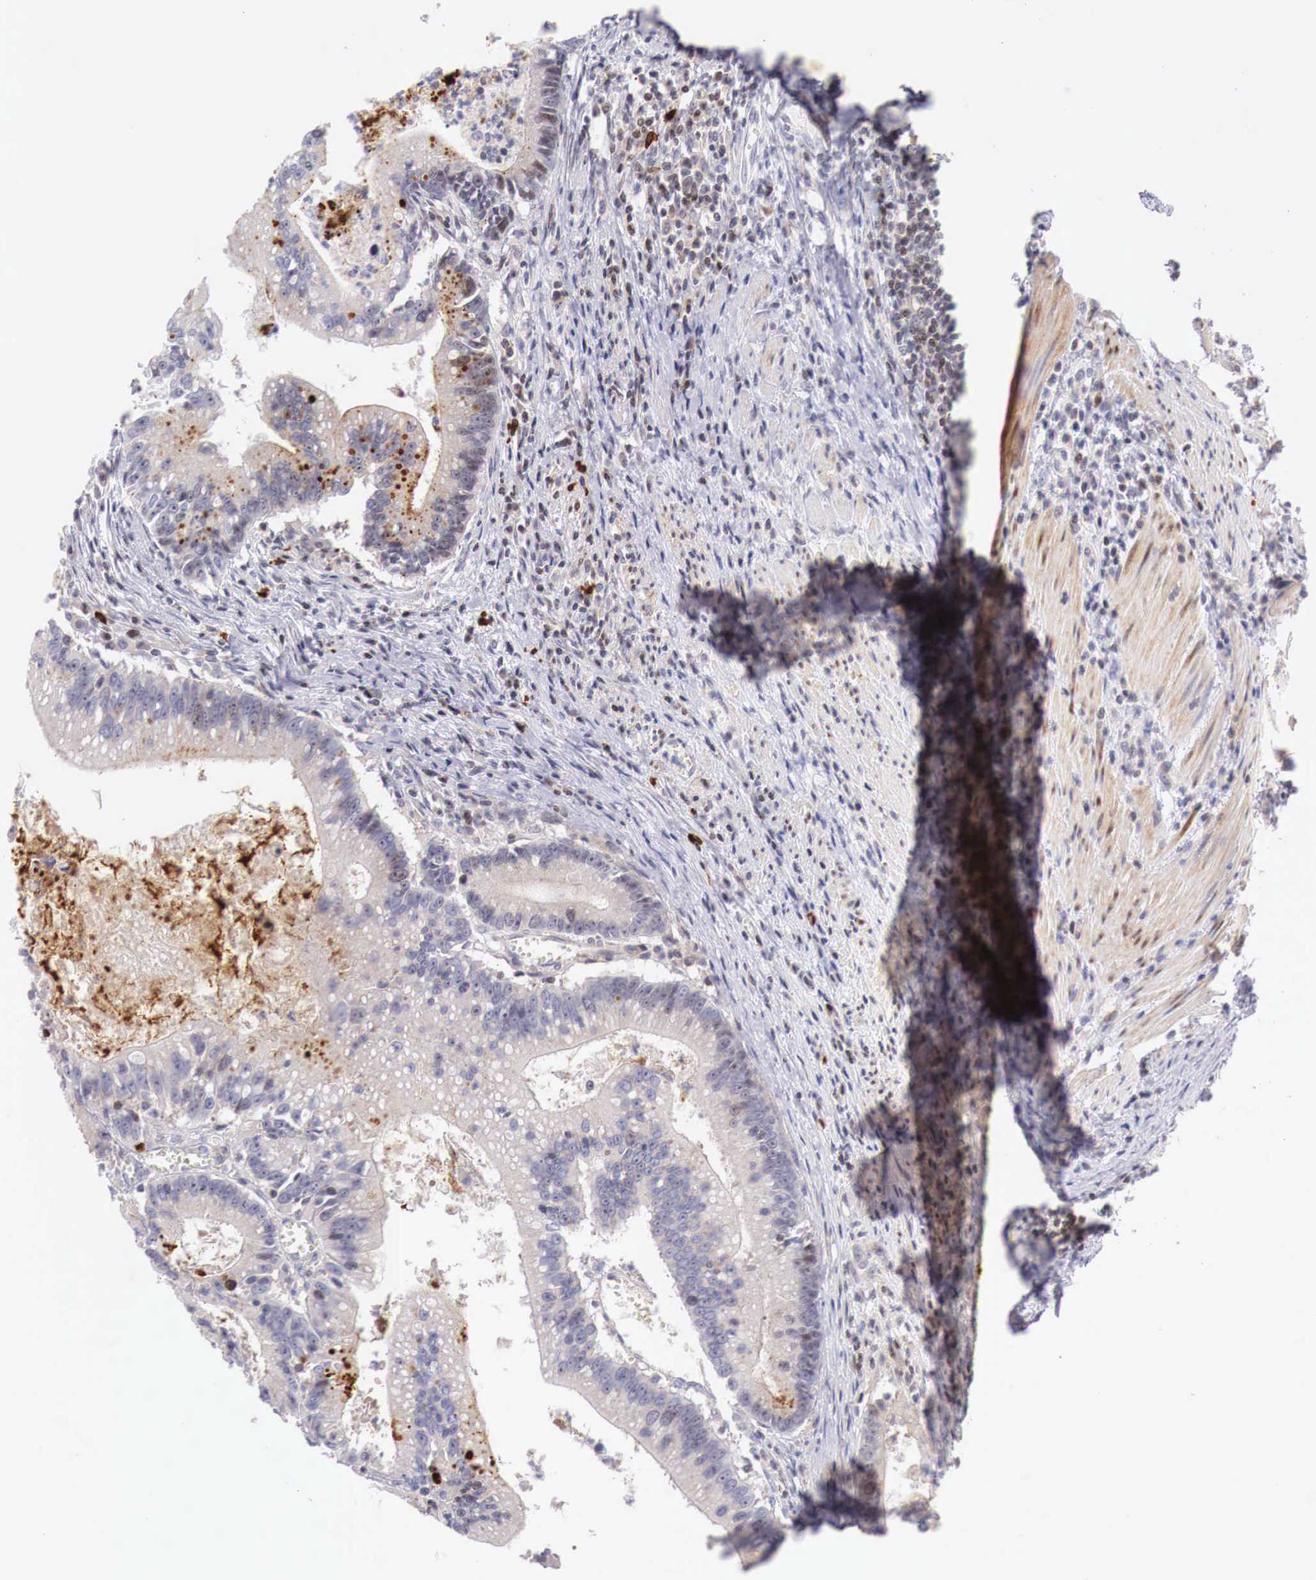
{"staining": {"intensity": "weak", "quantity": "<25%", "location": "nuclear"}, "tissue": "colorectal cancer", "cell_type": "Tumor cells", "image_type": "cancer", "snomed": [{"axis": "morphology", "description": "Adenocarcinoma, NOS"}, {"axis": "topography", "description": "Rectum"}], "caption": "Immunohistochemistry of human colorectal cancer (adenocarcinoma) displays no expression in tumor cells.", "gene": "CLCN5", "patient": {"sex": "female", "age": 81}}